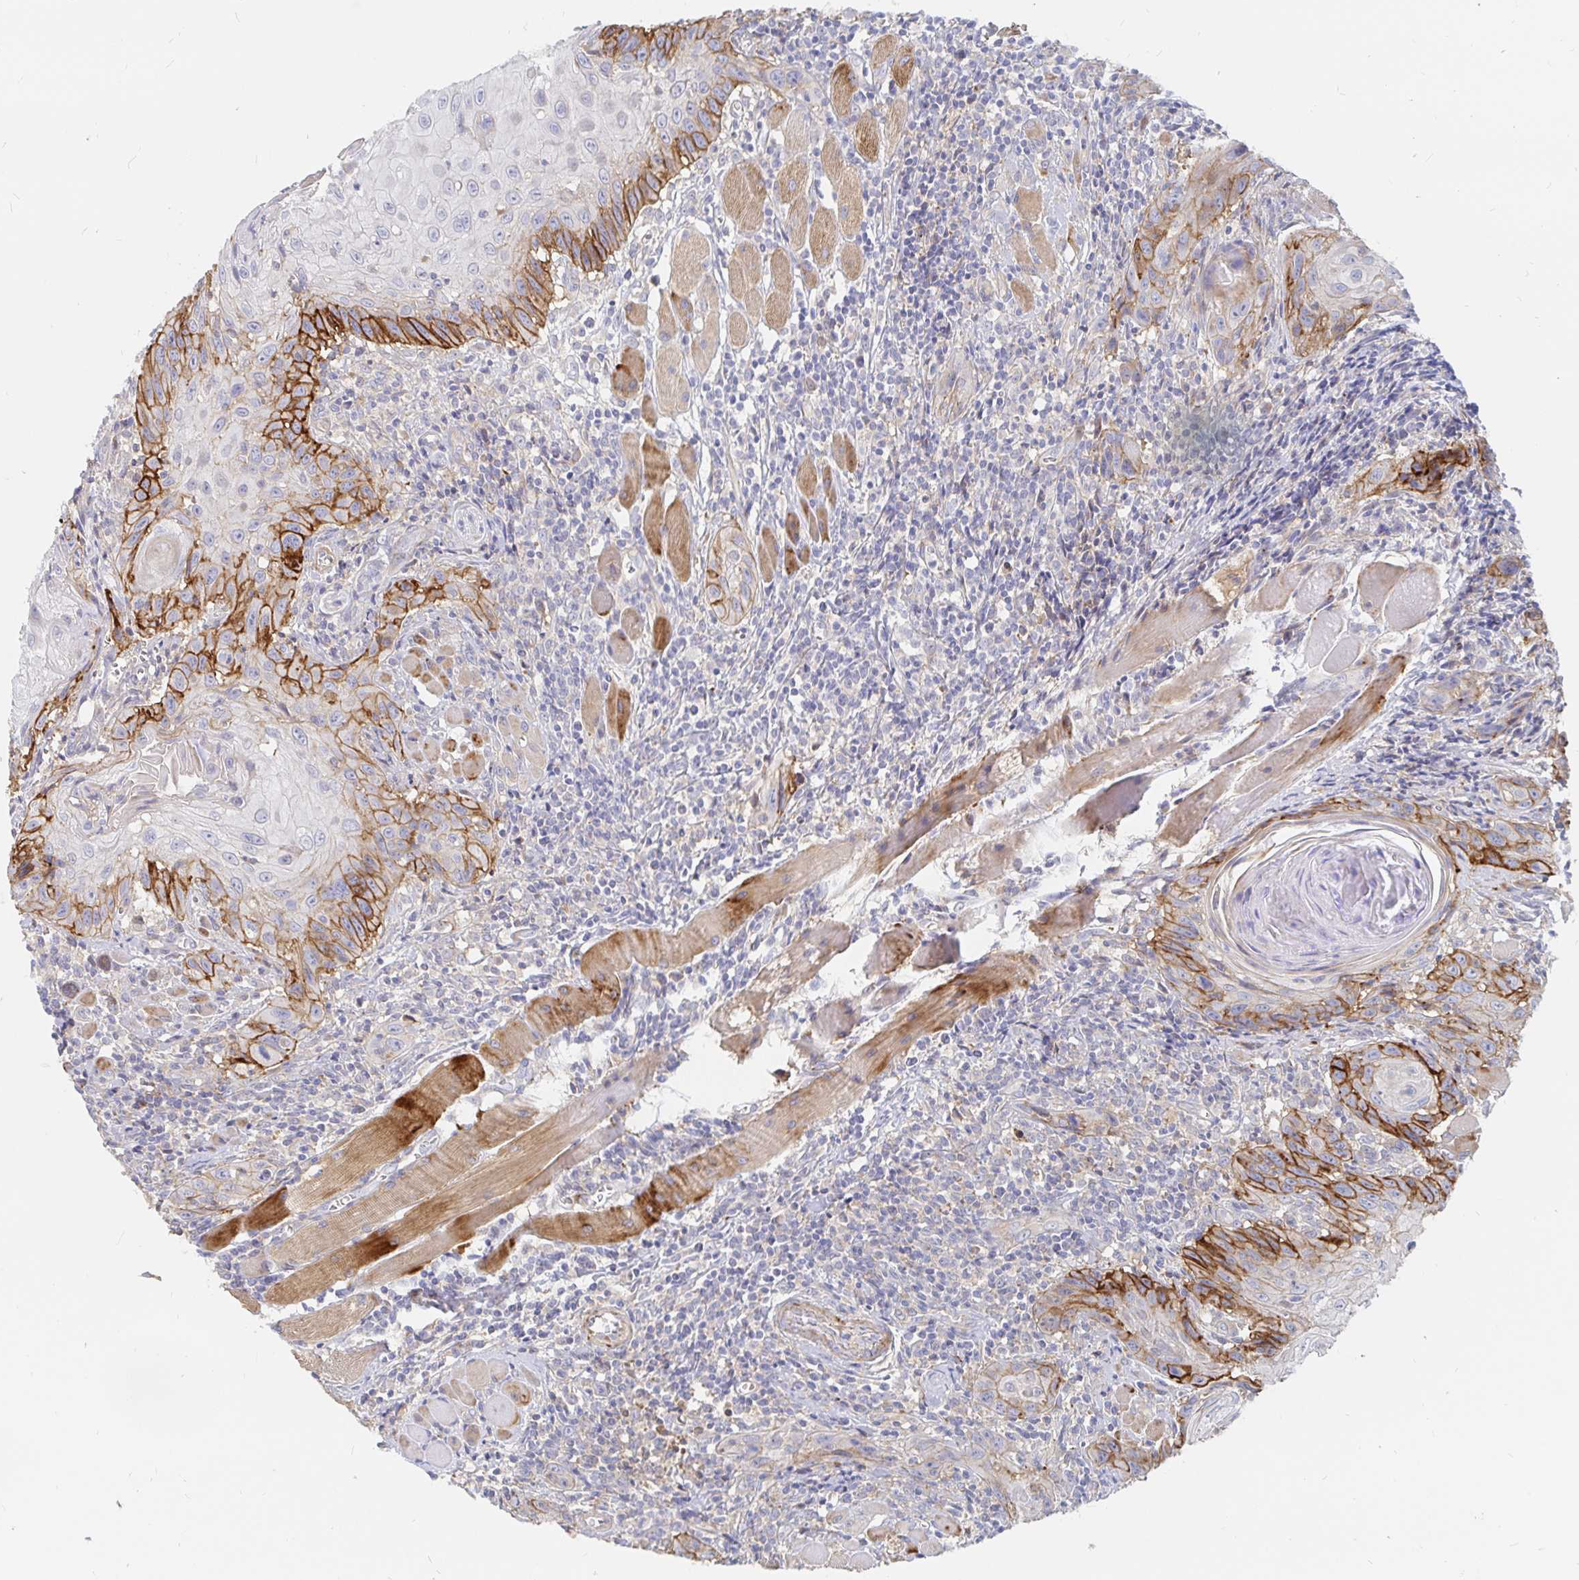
{"staining": {"intensity": "strong", "quantity": "<25%", "location": "cytoplasmic/membranous"}, "tissue": "head and neck cancer", "cell_type": "Tumor cells", "image_type": "cancer", "snomed": [{"axis": "morphology", "description": "Squamous cell carcinoma, NOS"}, {"axis": "topography", "description": "Oral tissue"}, {"axis": "topography", "description": "Head-Neck"}], "caption": "Head and neck cancer tissue reveals strong cytoplasmic/membranous positivity in about <25% of tumor cells", "gene": "KCTD19", "patient": {"sex": "male", "age": 58}}